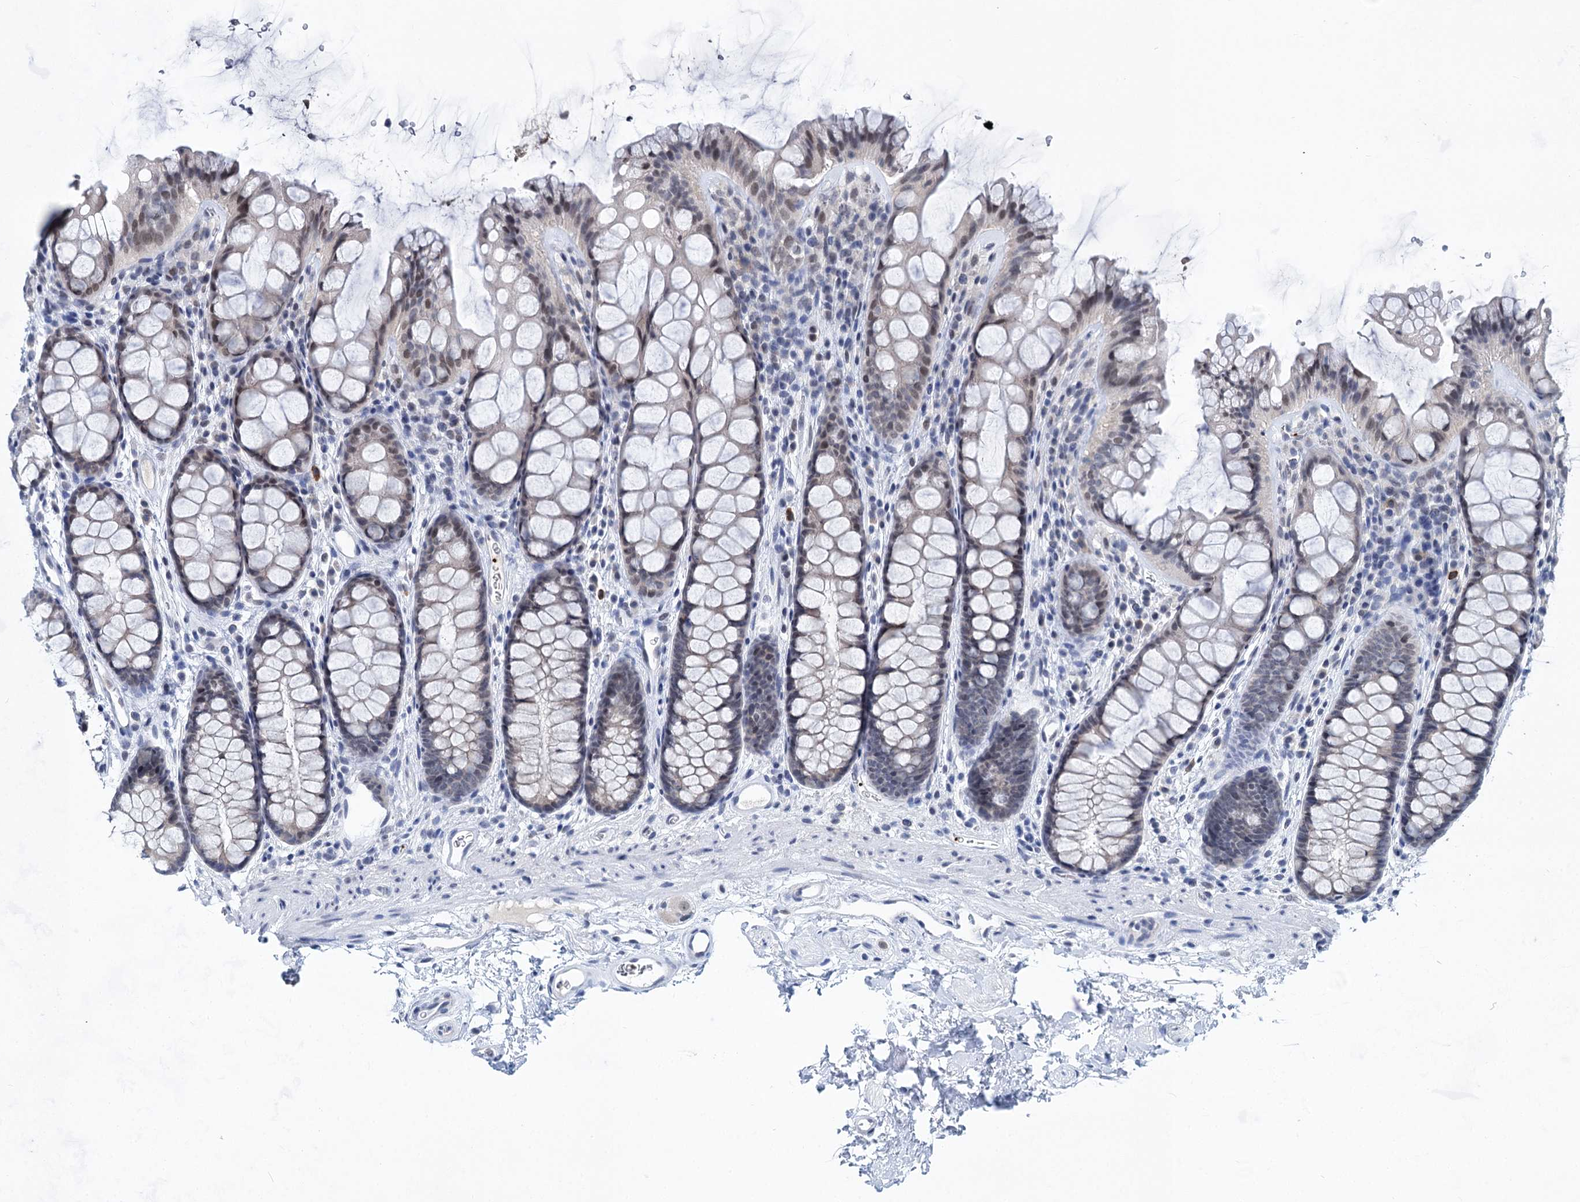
{"staining": {"intensity": "negative", "quantity": "none", "location": "none"}, "tissue": "colon", "cell_type": "Endothelial cells", "image_type": "normal", "snomed": [{"axis": "morphology", "description": "Normal tissue, NOS"}, {"axis": "topography", "description": "Colon"}], "caption": "Endothelial cells show no significant protein staining in unremarkable colon. (DAB (3,3'-diaminobenzidine) immunohistochemistry with hematoxylin counter stain).", "gene": "MON2", "patient": {"sex": "female", "age": 82}}